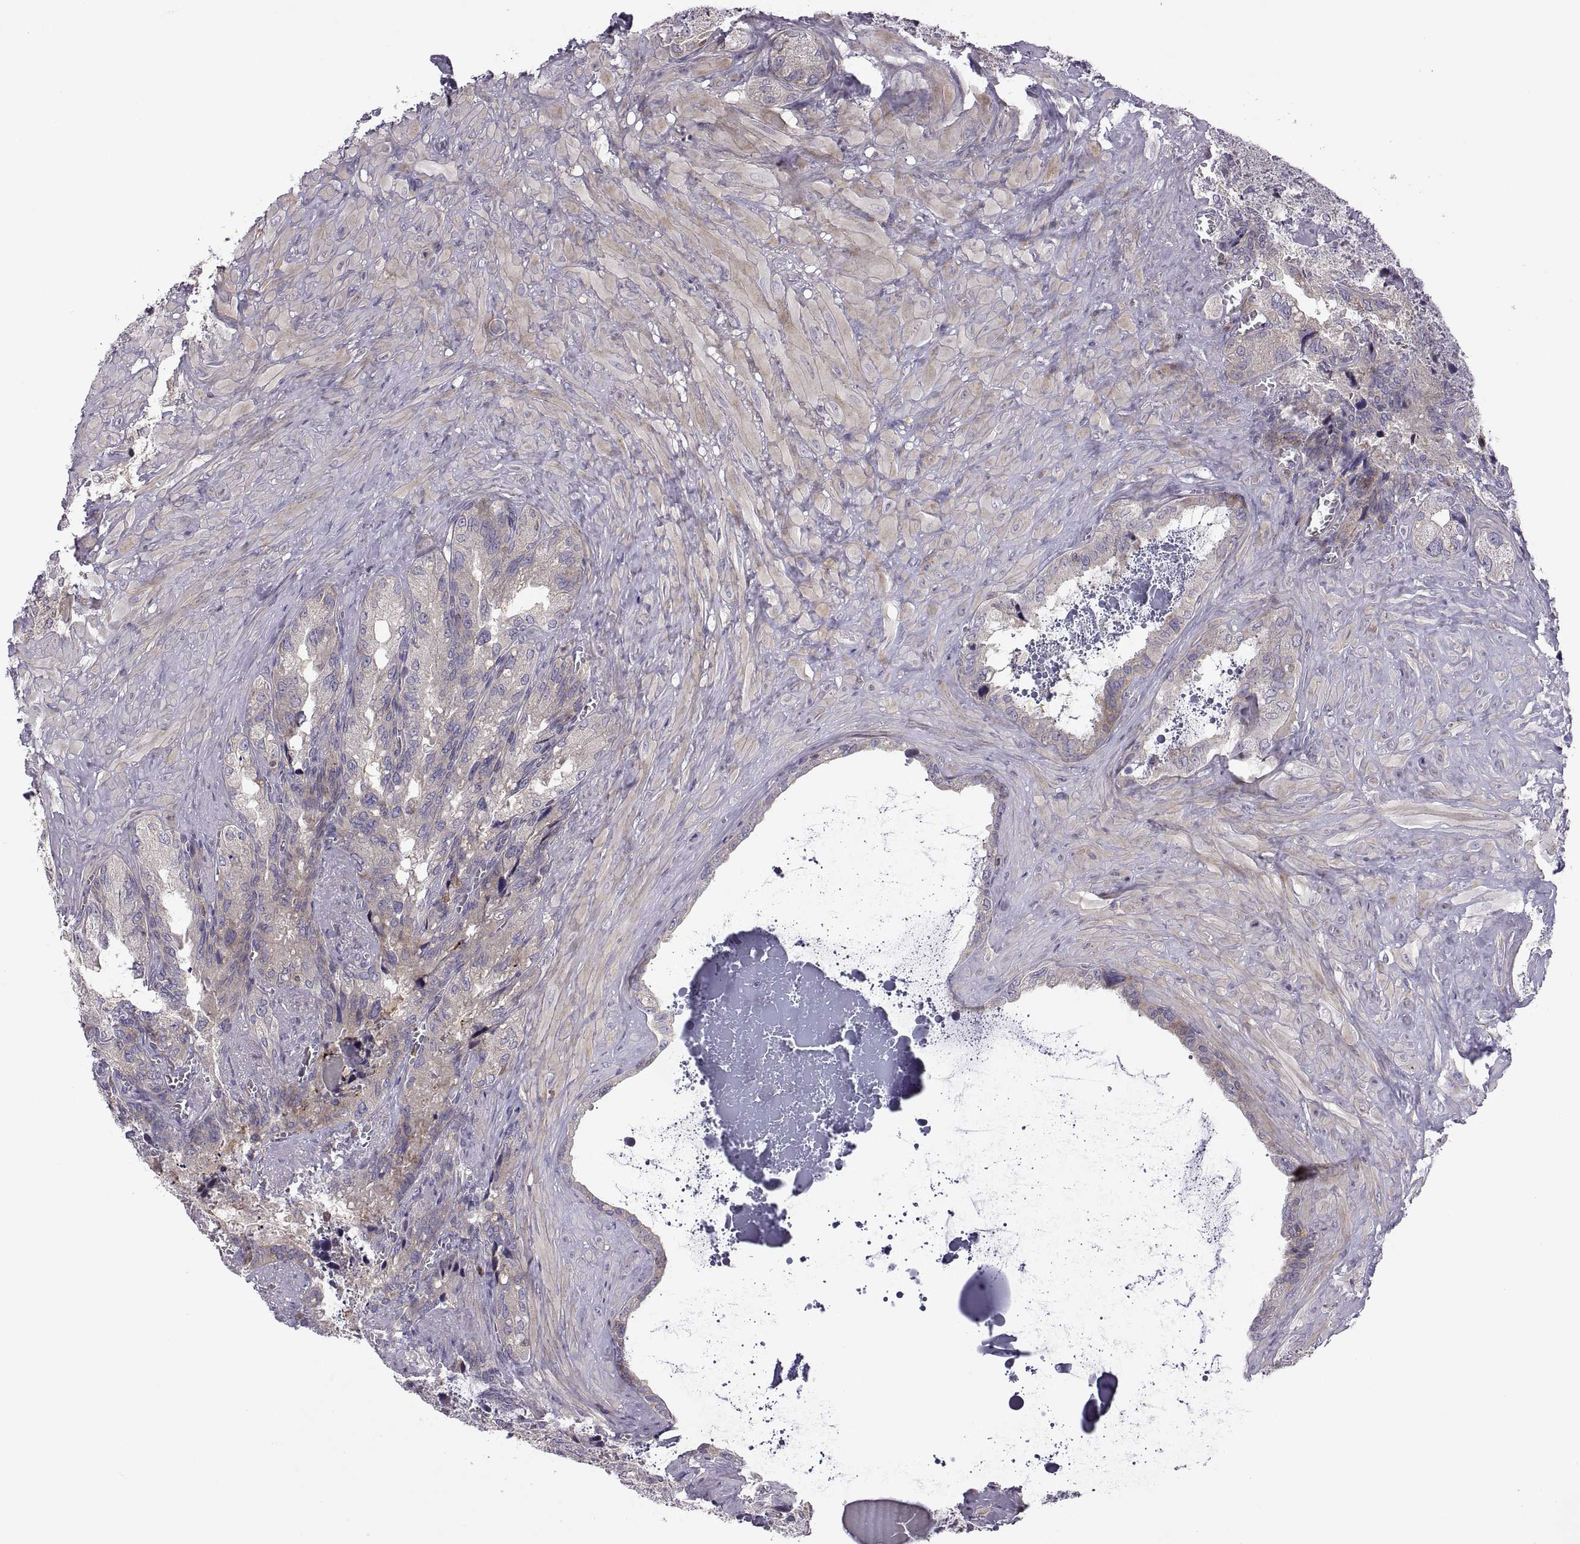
{"staining": {"intensity": "negative", "quantity": "none", "location": "none"}, "tissue": "seminal vesicle", "cell_type": "Glandular cells", "image_type": "normal", "snomed": [{"axis": "morphology", "description": "Normal tissue, NOS"}, {"axis": "topography", "description": "Seminal veicle"}], "caption": "This is an IHC photomicrograph of benign human seminal vesicle. There is no positivity in glandular cells.", "gene": "SPATA32", "patient": {"sex": "male", "age": 72}}